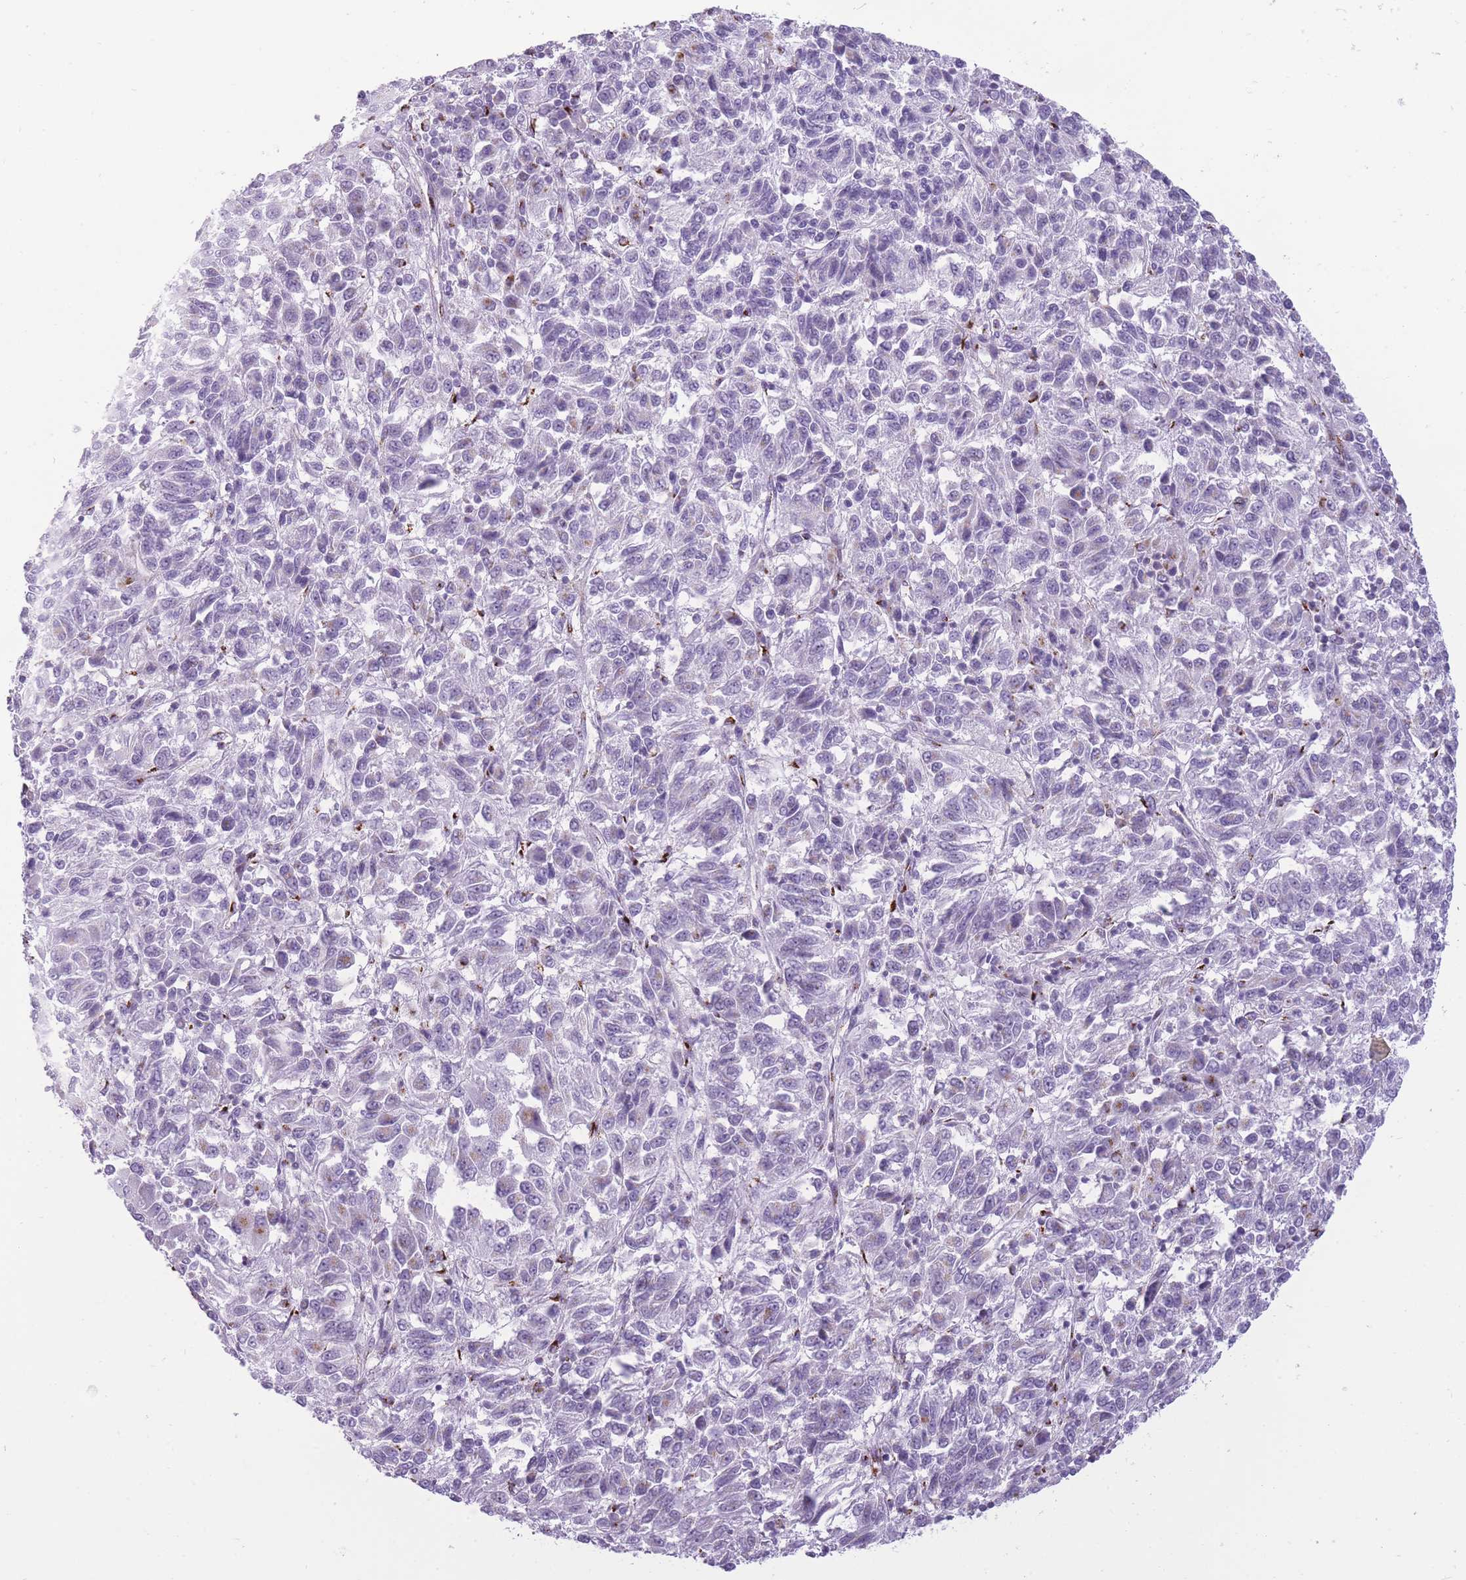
{"staining": {"intensity": "negative", "quantity": "none", "location": "none"}, "tissue": "melanoma", "cell_type": "Tumor cells", "image_type": "cancer", "snomed": [{"axis": "morphology", "description": "Malignant melanoma, Metastatic site"}, {"axis": "topography", "description": "Lung"}], "caption": "Protein analysis of malignant melanoma (metastatic site) demonstrates no significant expression in tumor cells. (Brightfield microscopy of DAB IHC at high magnification).", "gene": "B4GALT2", "patient": {"sex": "male", "age": 64}}